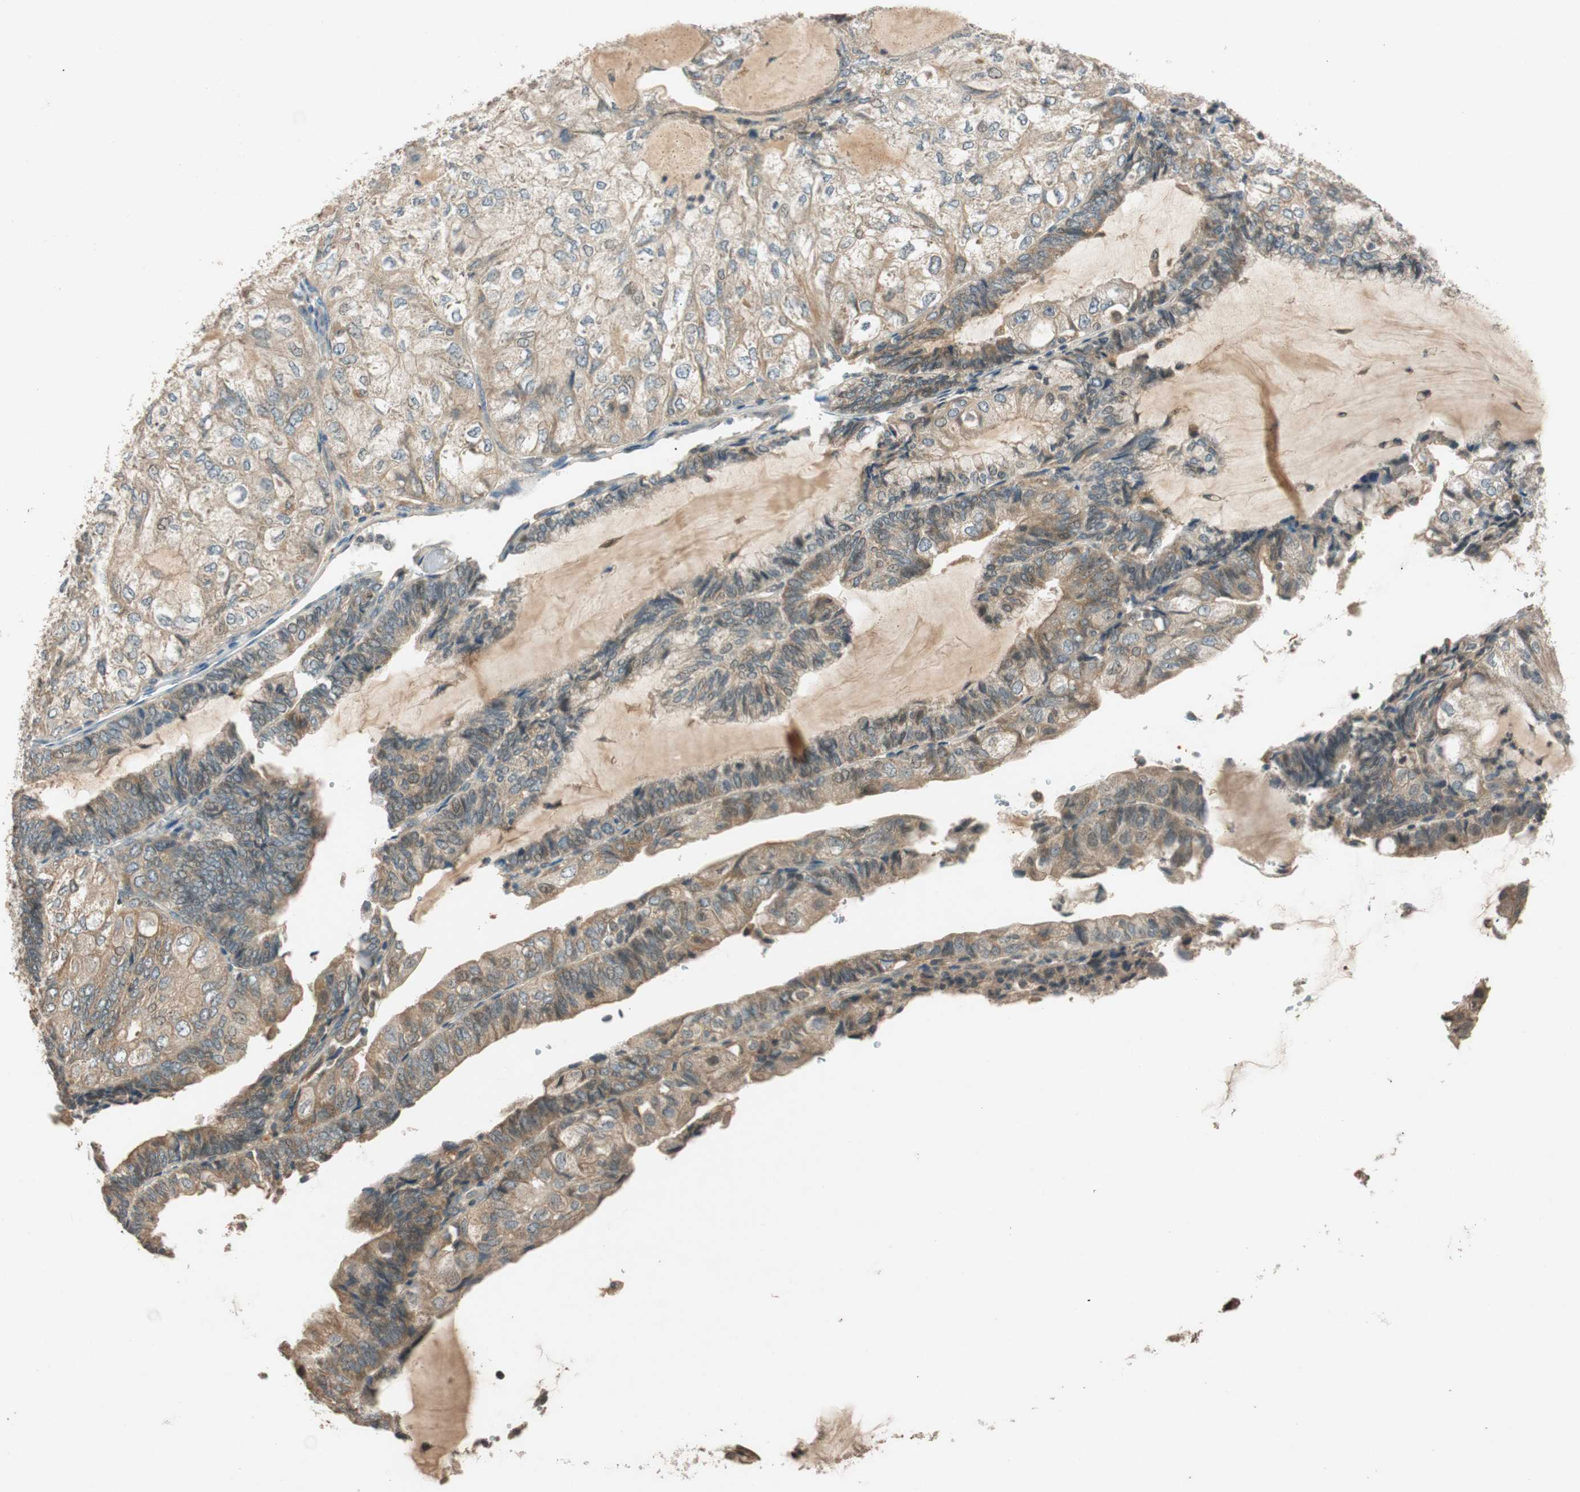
{"staining": {"intensity": "moderate", "quantity": ">75%", "location": "cytoplasmic/membranous"}, "tissue": "endometrial cancer", "cell_type": "Tumor cells", "image_type": "cancer", "snomed": [{"axis": "morphology", "description": "Adenocarcinoma, NOS"}, {"axis": "topography", "description": "Endometrium"}], "caption": "Adenocarcinoma (endometrial) stained with DAB IHC demonstrates medium levels of moderate cytoplasmic/membranous staining in about >75% of tumor cells.", "gene": "GLB1", "patient": {"sex": "female", "age": 81}}